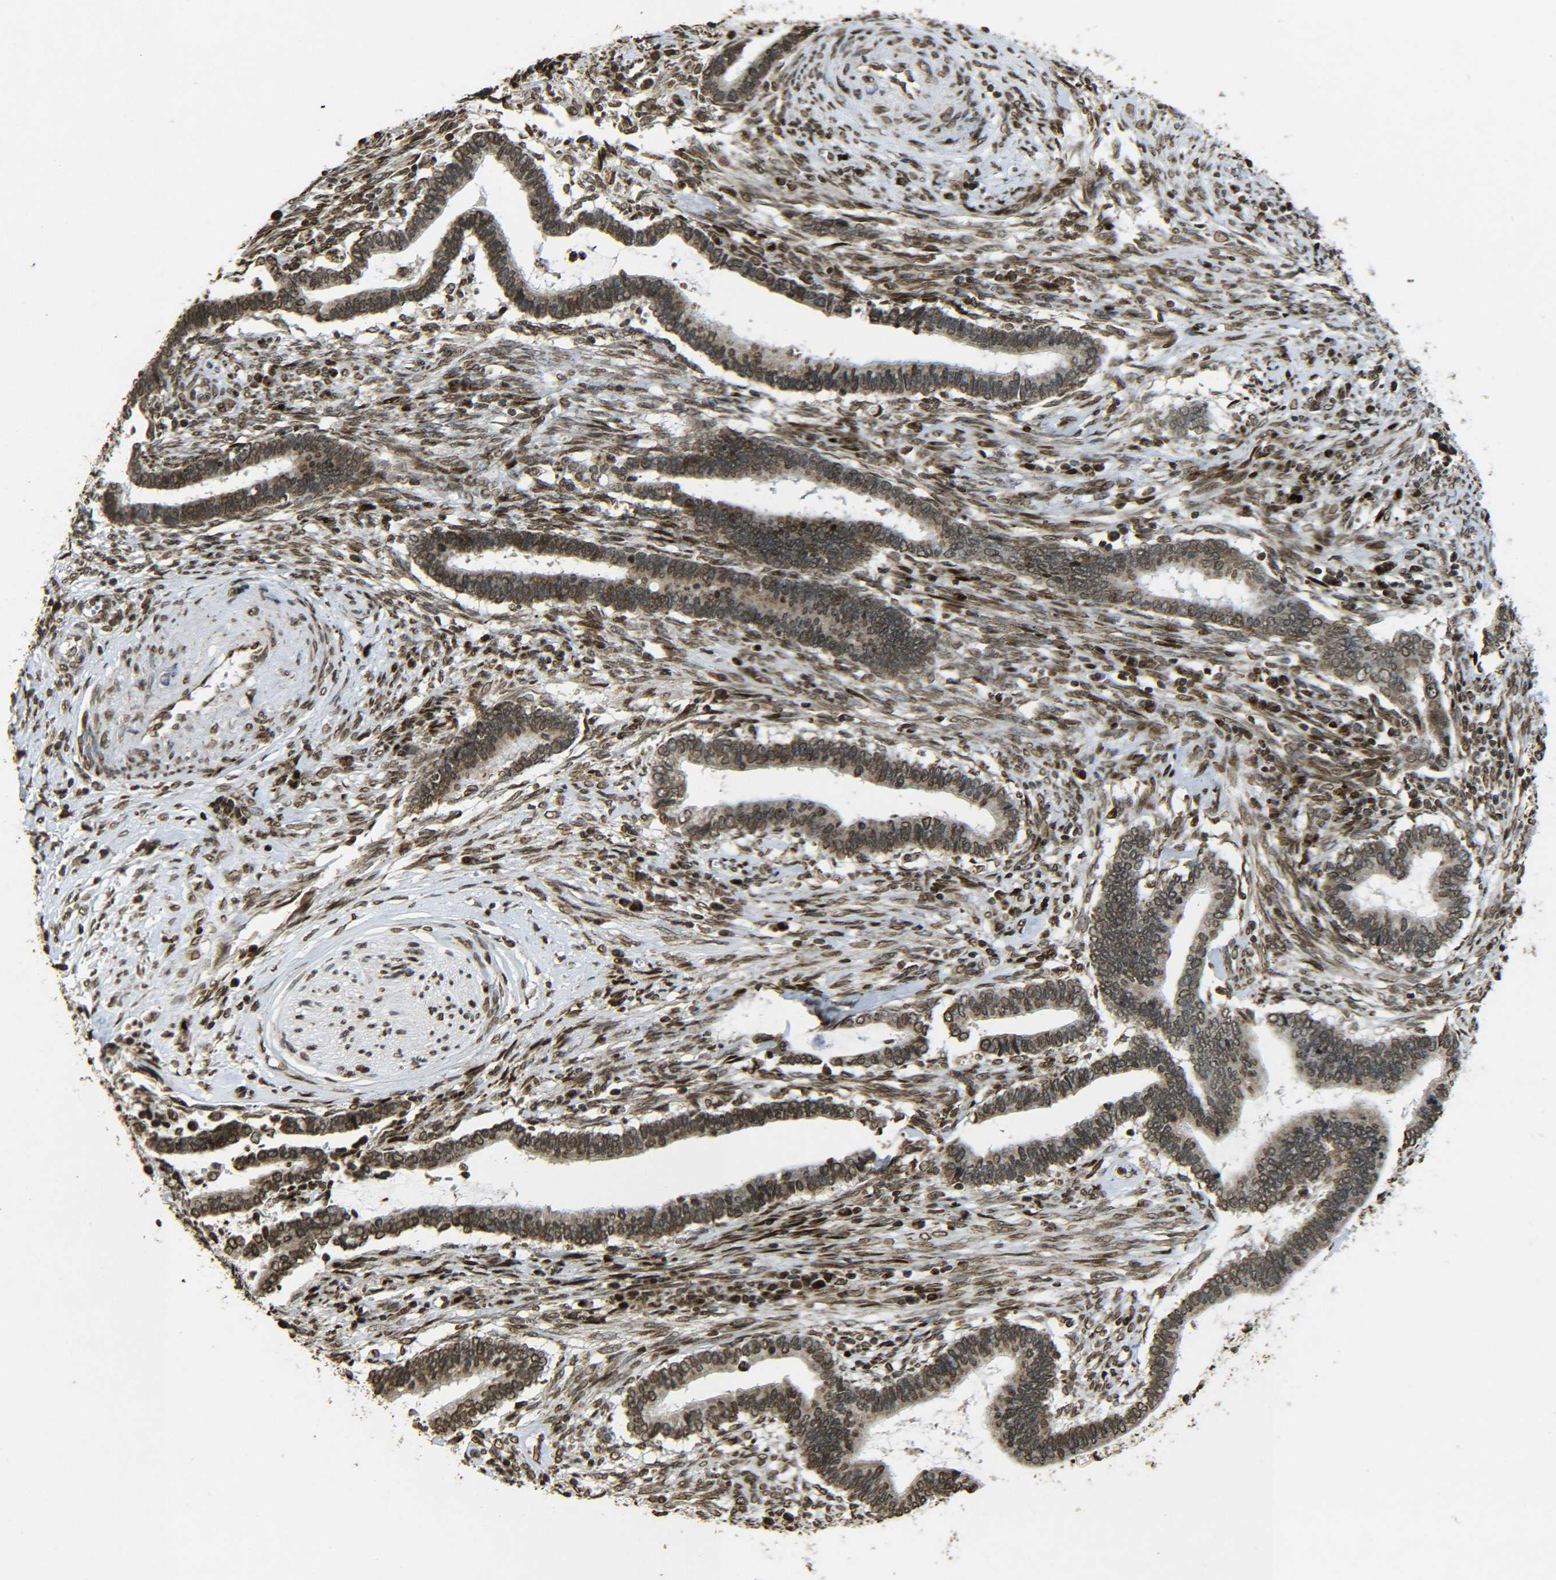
{"staining": {"intensity": "moderate", "quantity": ">75%", "location": "nuclear"}, "tissue": "cervical cancer", "cell_type": "Tumor cells", "image_type": "cancer", "snomed": [{"axis": "morphology", "description": "Adenocarcinoma, NOS"}, {"axis": "topography", "description": "Cervix"}], "caption": "Human adenocarcinoma (cervical) stained with a protein marker exhibits moderate staining in tumor cells.", "gene": "NEUROG2", "patient": {"sex": "female", "age": 44}}